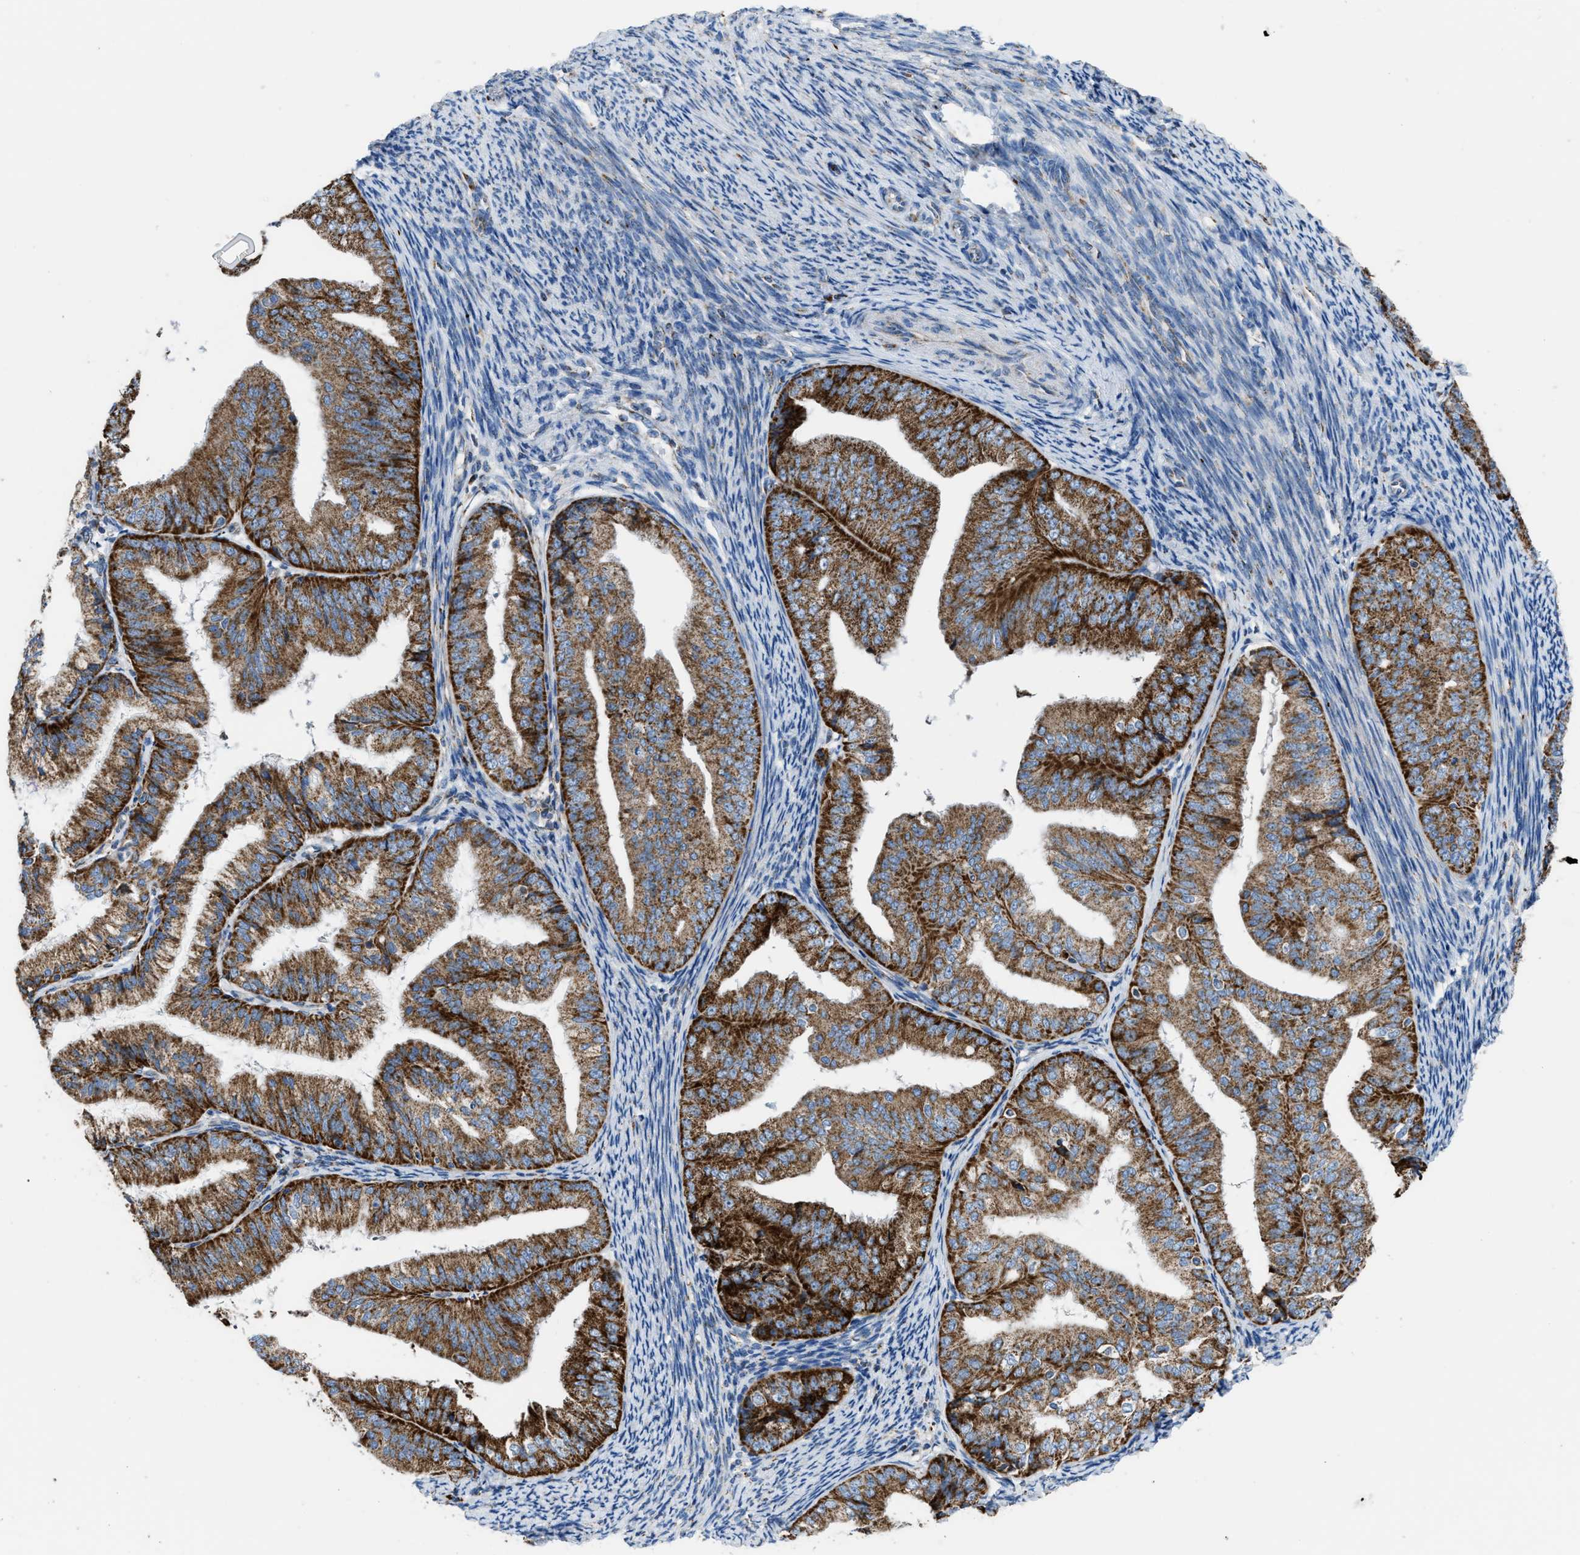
{"staining": {"intensity": "strong", "quantity": ">75%", "location": "cytoplasmic/membranous"}, "tissue": "endometrial cancer", "cell_type": "Tumor cells", "image_type": "cancer", "snomed": [{"axis": "morphology", "description": "Adenocarcinoma, NOS"}, {"axis": "topography", "description": "Endometrium"}], "caption": "There is high levels of strong cytoplasmic/membranous positivity in tumor cells of endometrial cancer (adenocarcinoma), as demonstrated by immunohistochemical staining (brown color).", "gene": "ETFB", "patient": {"sex": "female", "age": 63}}